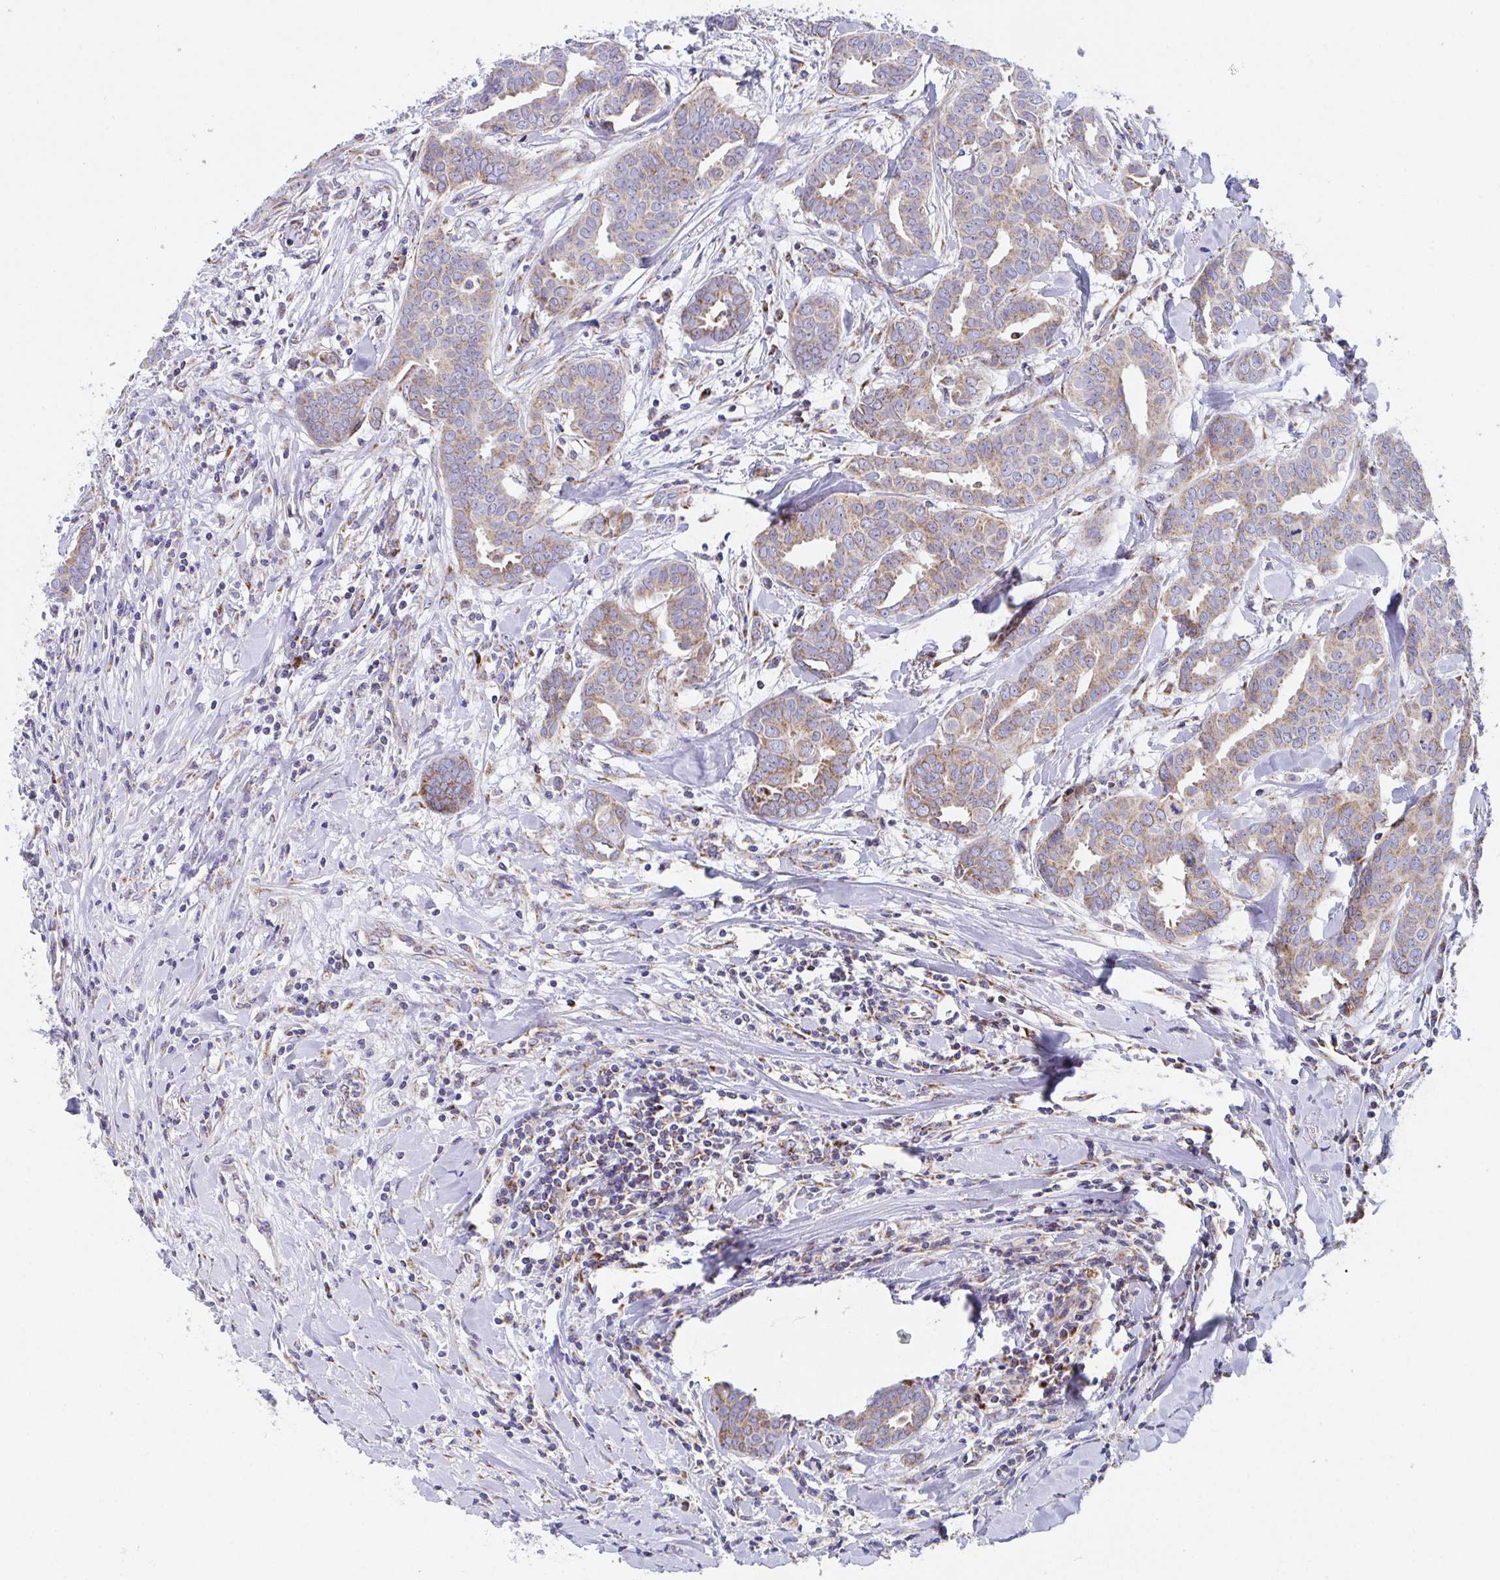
{"staining": {"intensity": "weak", "quantity": ">75%", "location": "cytoplasmic/membranous"}, "tissue": "breast cancer", "cell_type": "Tumor cells", "image_type": "cancer", "snomed": [{"axis": "morphology", "description": "Duct carcinoma"}, {"axis": "topography", "description": "Breast"}], "caption": "Weak cytoplasmic/membranous positivity for a protein is appreciated in about >75% of tumor cells of breast invasive ductal carcinoma using IHC.", "gene": "ATP5MJ", "patient": {"sex": "female", "age": 45}}